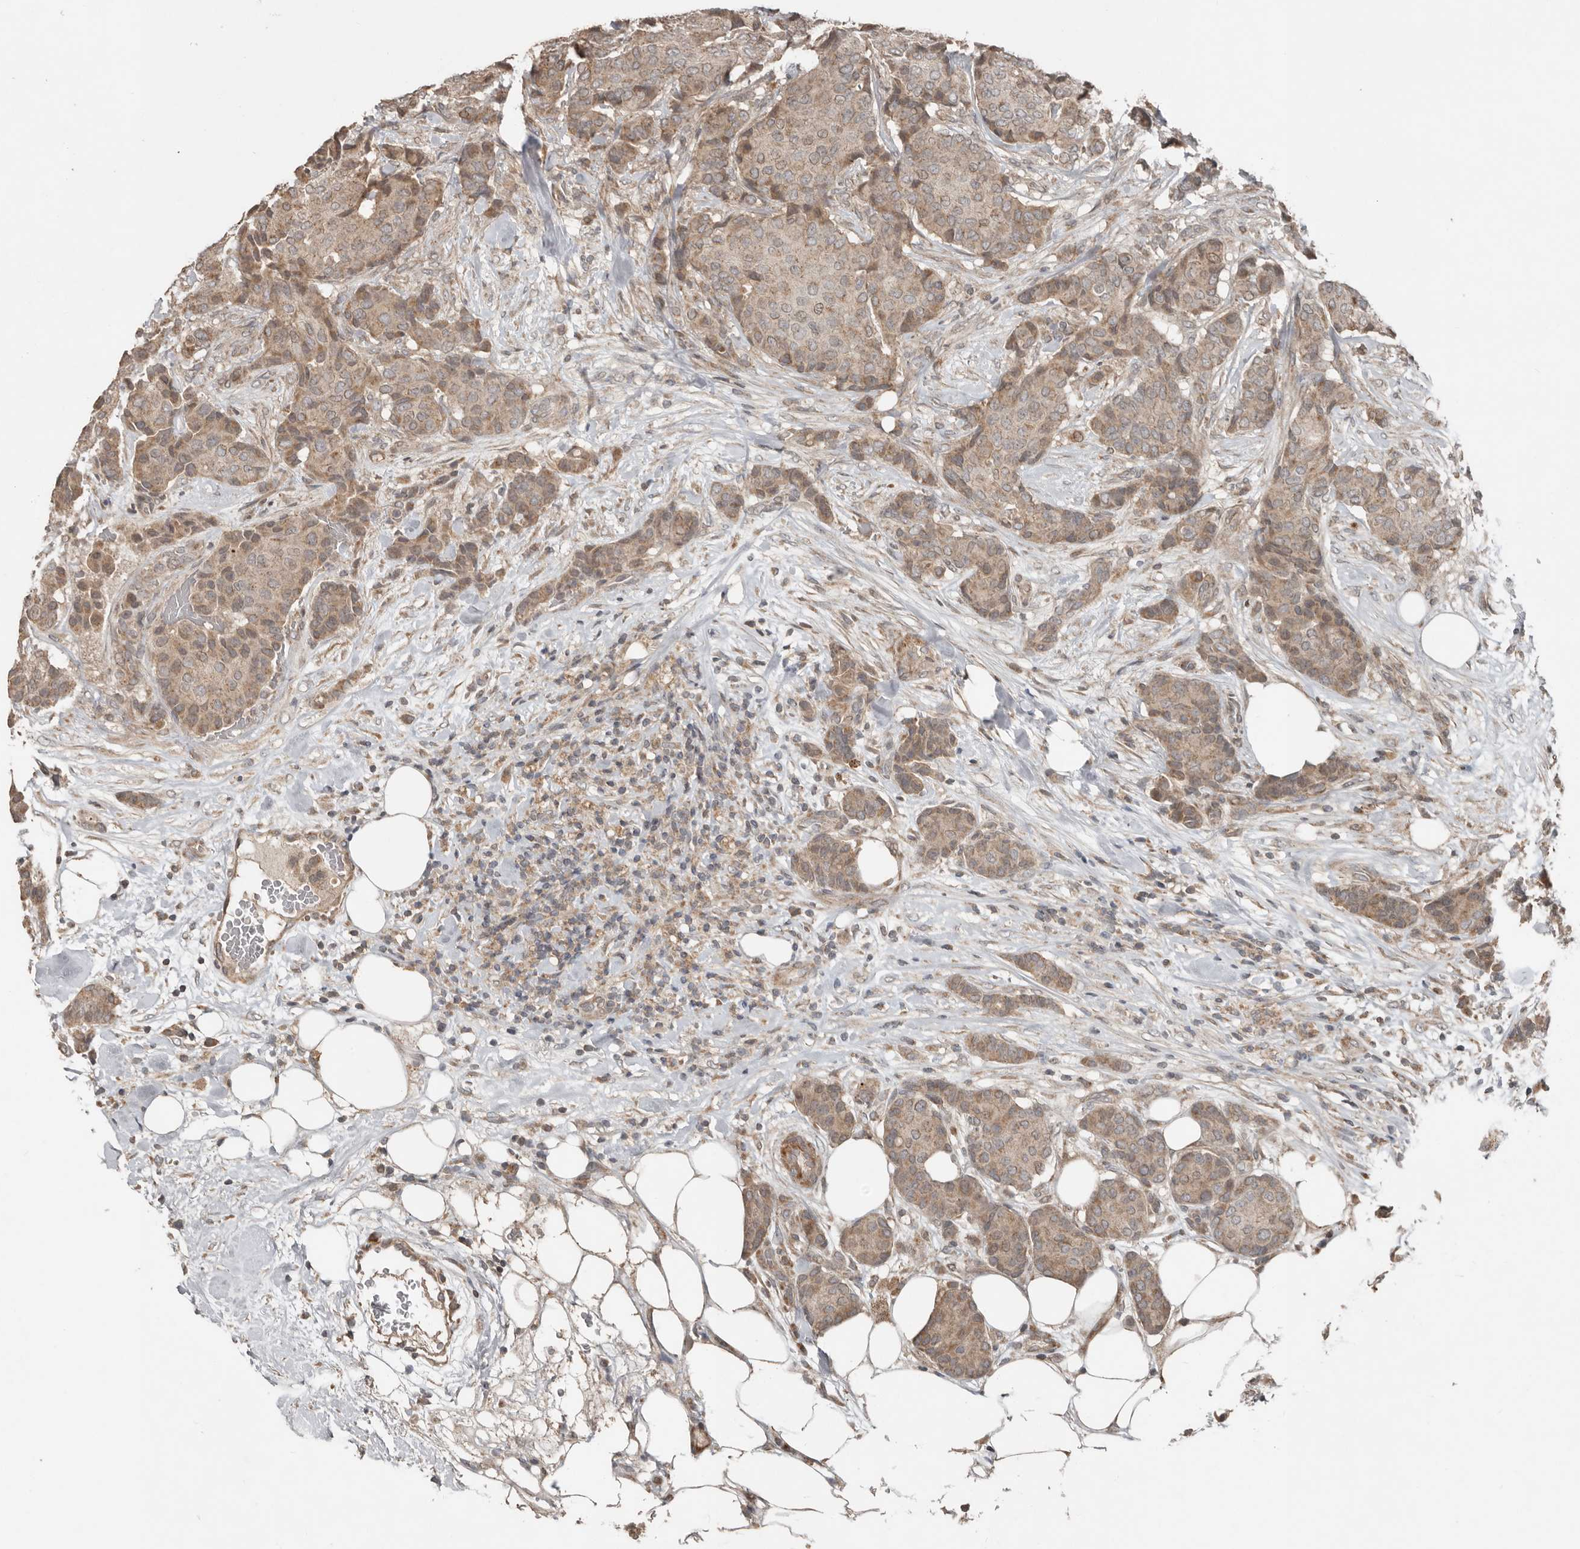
{"staining": {"intensity": "weak", "quantity": ">75%", "location": "cytoplasmic/membranous"}, "tissue": "breast cancer", "cell_type": "Tumor cells", "image_type": "cancer", "snomed": [{"axis": "morphology", "description": "Duct carcinoma"}, {"axis": "topography", "description": "Breast"}], "caption": "Immunohistochemistry (IHC) of infiltrating ductal carcinoma (breast) shows low levels of weak cytoplasmic/membranous staining in approximately >75% of tumor cells. Nuclei are stained in blue.", "gene": "SLC6A7", "patient": {"sex": "female", "age": 75}}